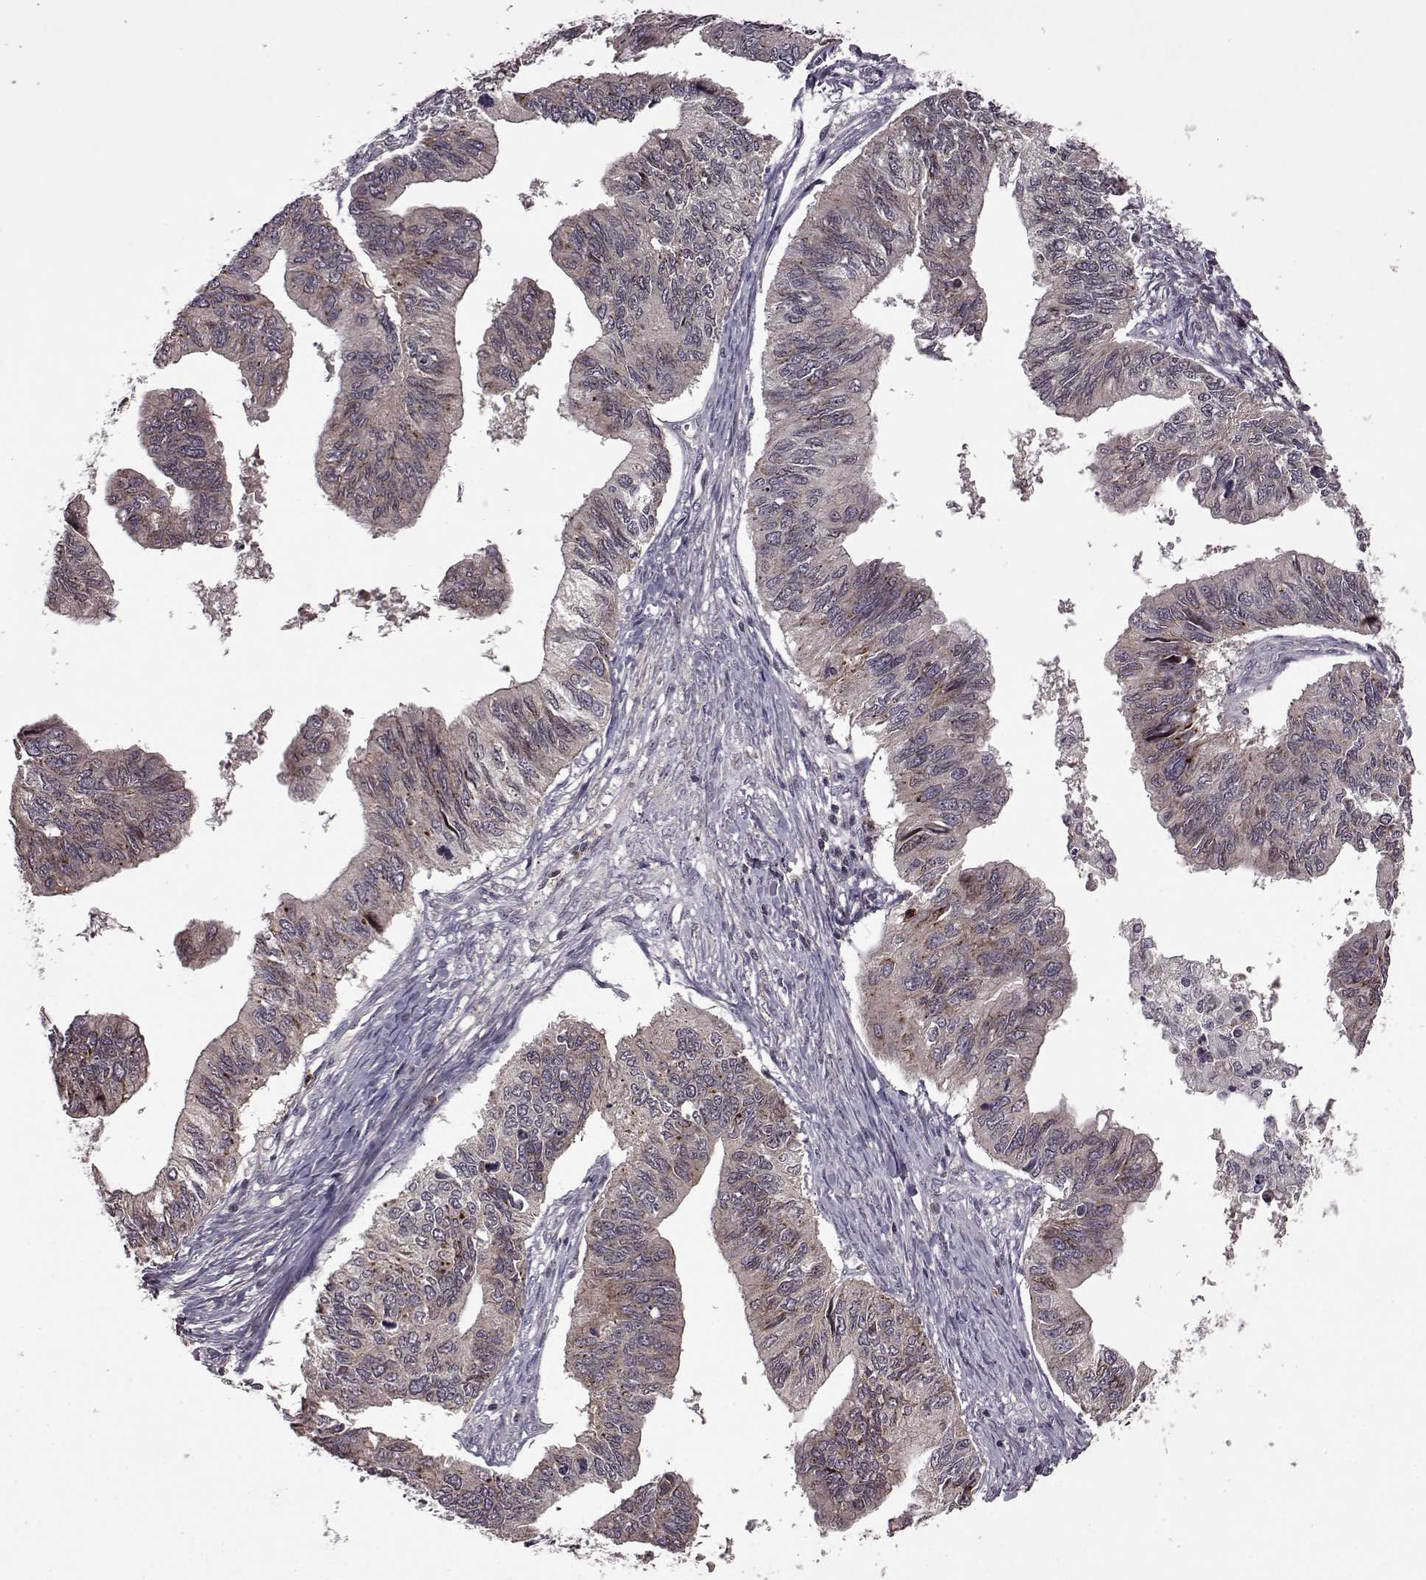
{"staining": {"intensity": "weak", "quantity": "<25%", "location": "cytoplasmic/membranous"}, "tissue": "ovarian cancer", "cell_type": "Tumor cells", "image_type": "cancer", "snomed": [{"axis": "morphology", "description": "Cystadenocarcinoma, mucinous, NOS"}, {"axis": "topography", "description": "Ovary"}], "caption": "Tumor cells are negative for brown protein staining in ovarian cancer. The staining was performed using DAB to visualize the protein expression in brown, while the nuclei were stained in blue with hematoxylin (Magnification: 20x).", "gene": "TRMU", "patient": {"sex": "female", "age": 76}}